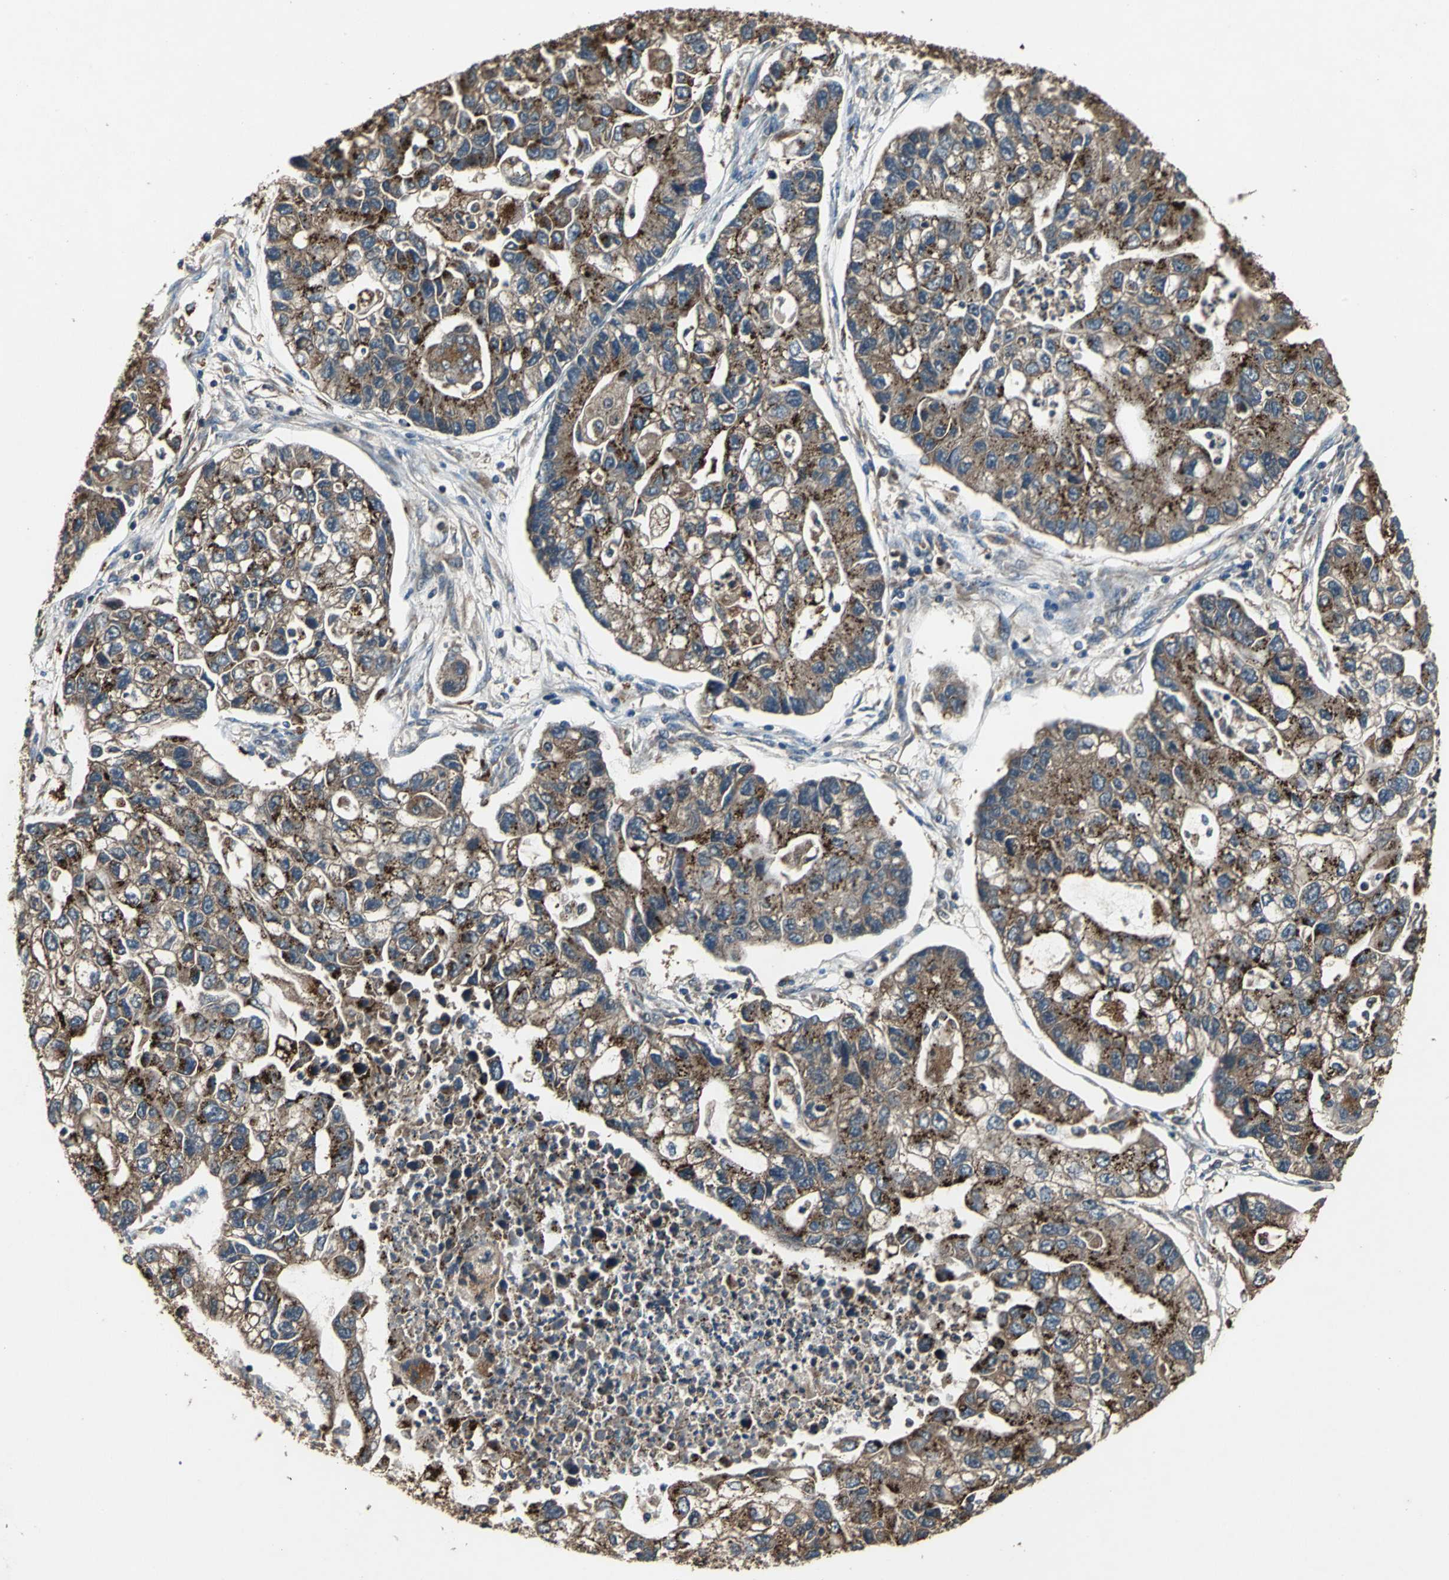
{"staining": {"intensity": "strong", "quantity": ">75%", "location": "cytoplasmic/membranous"}, "tissue": "lung cancer", "cell_type": "Tumor cells", "image_type": "cancer", "snomed": [{"axis": "morphology", "description": "Adenocarcinoma, NOS"}, {"axis": "topography", "description": "Lung"}], "caption": "The micrograph exhibits a brown stain indicating the presence of a protein in the cytoplasmic/membranous of tumor cells in lung cancer.", "gene": "ZNF608", "patient": {"sex": "female", "age": 51}}